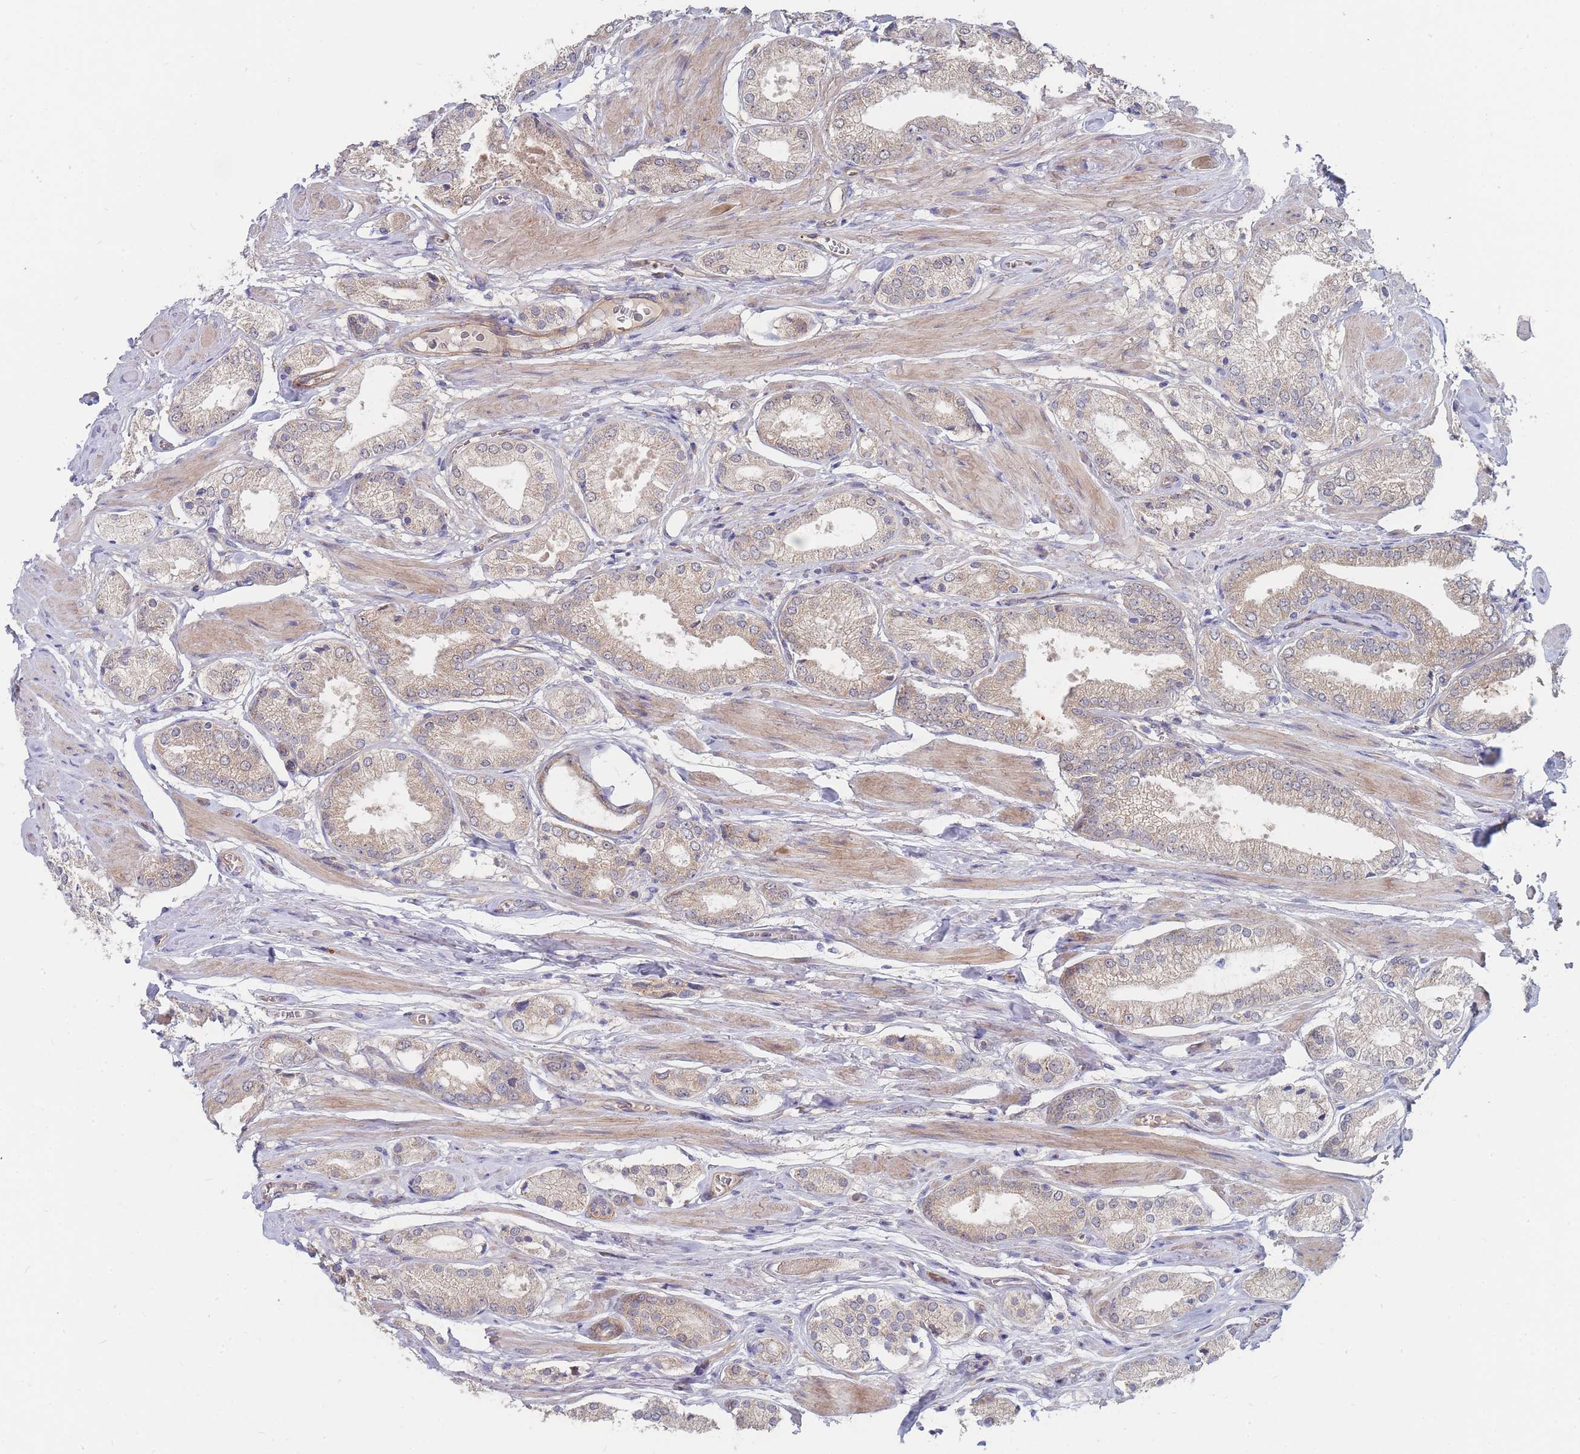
{"staining": {"intensity": "weak", "quantity": ">75%", "location": "cytoplasmic/membranous"}, "tissue": "prostate cancer", "cell_type": "Tumor cells", "image_type": "cancer", "snomed": [{"axis": "morphology", "description": "Adenocarcinoma, High grade"}, {"axis": "topography", "description": "Prostate and seminal vesicle, NOS"}], "caption": "Immunohistochemistry (IHC) of human prostate cancer demonstrates low levels of weak cytoplasmic/membranous positivity in approximately >75% of tumor cells. Using DAB (3,3'-diaminobenzidine) (brown) and hematoxylin (blue) stains, captured at high magnification using brightfield microscopy.", "gene": "NUB1", "patient": {"sex": "male", "age": 64}}